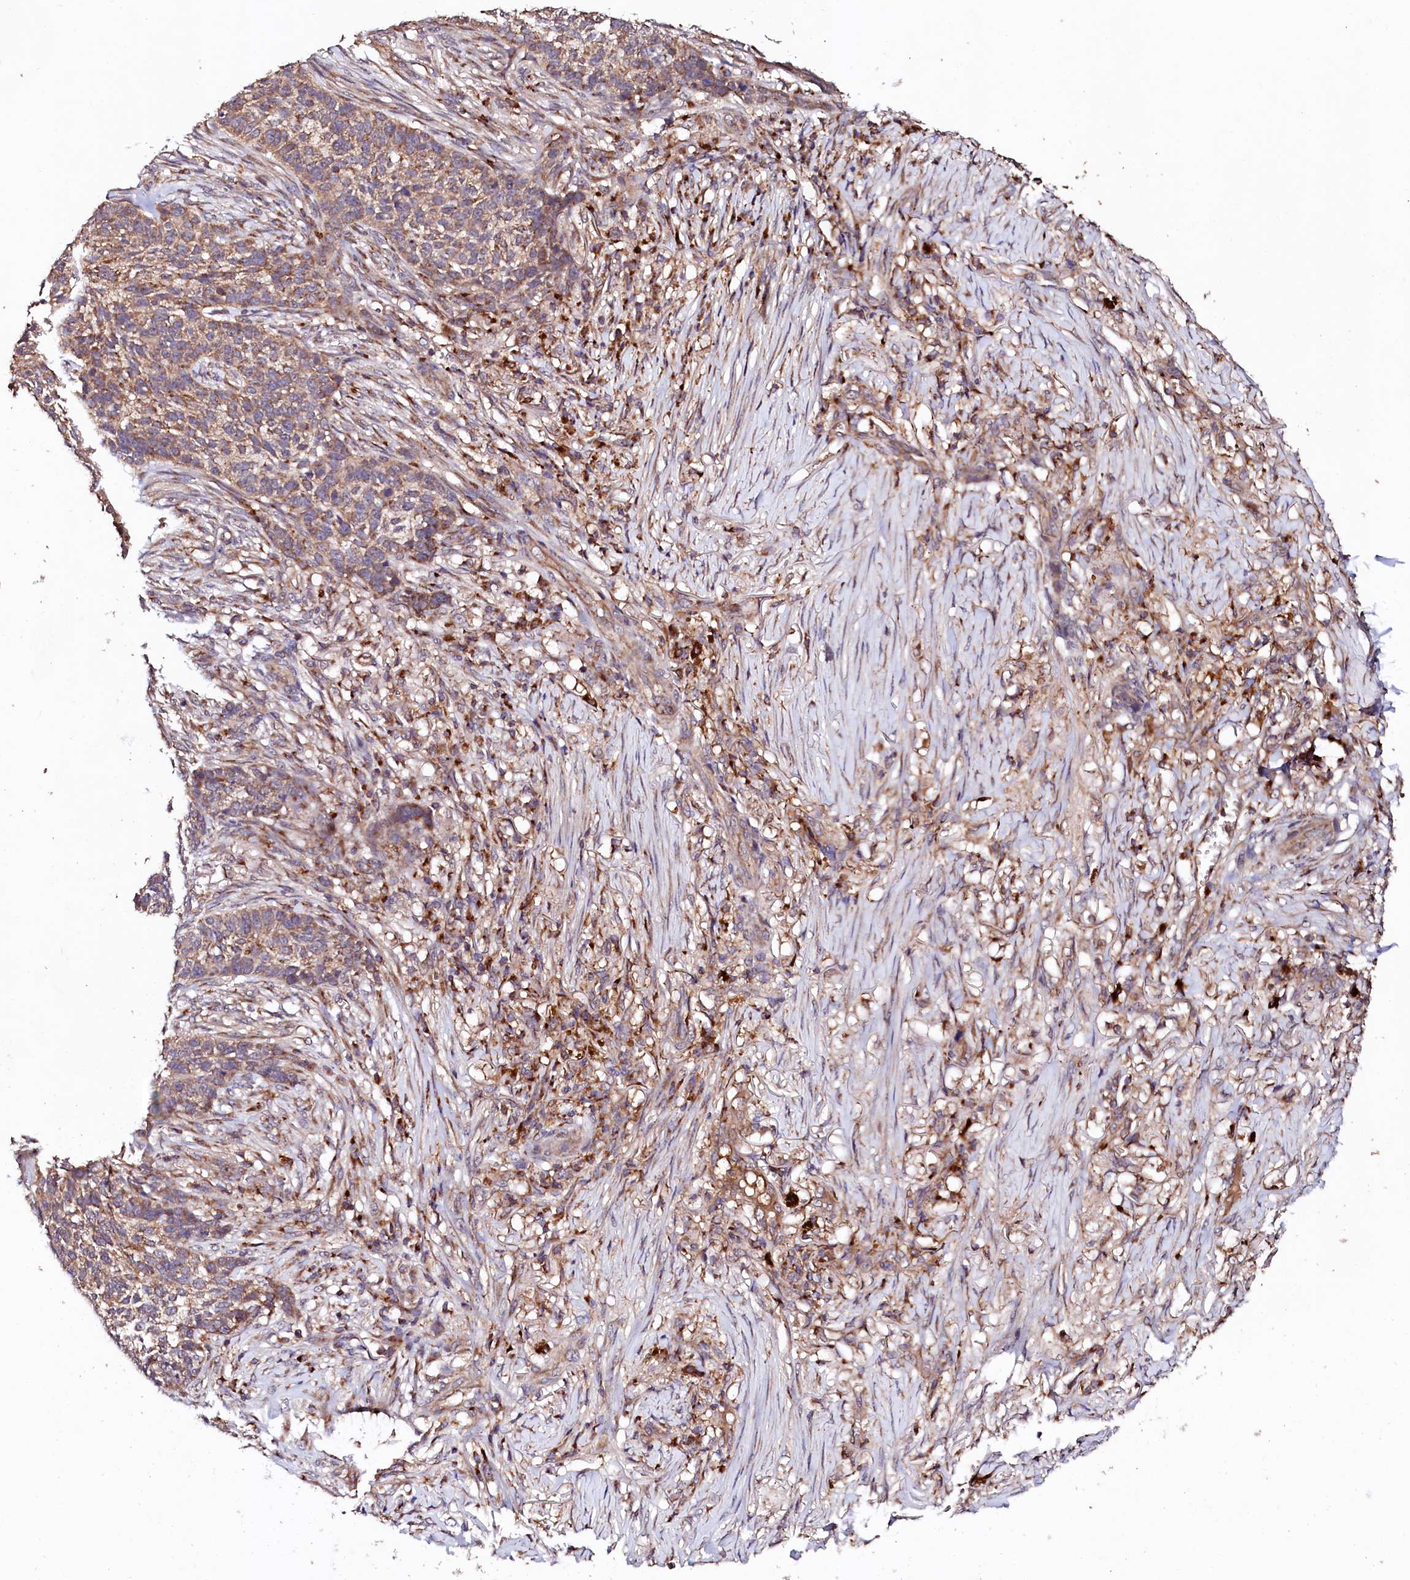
{"staining": {"intensity": "moderate", "quantity": ">75%", "location": "cytoplasmic/membranous"}, "tissue": "skin cancer", "cell_type": "Tumor cells", "image_type": "cancer", "snomed": [{"axis": "morphology", "description": "Basal cell carcinoma"}, {"axis": "topography", "description": "Skin"}], "caption": "Protein expression analysis of skin cancer displays moderate cytoplasmic/membranous staining in approximately >75% of tumor cells.", "gene": "ST3GAL1", "patient": {"sex": "male", "age": 85}}